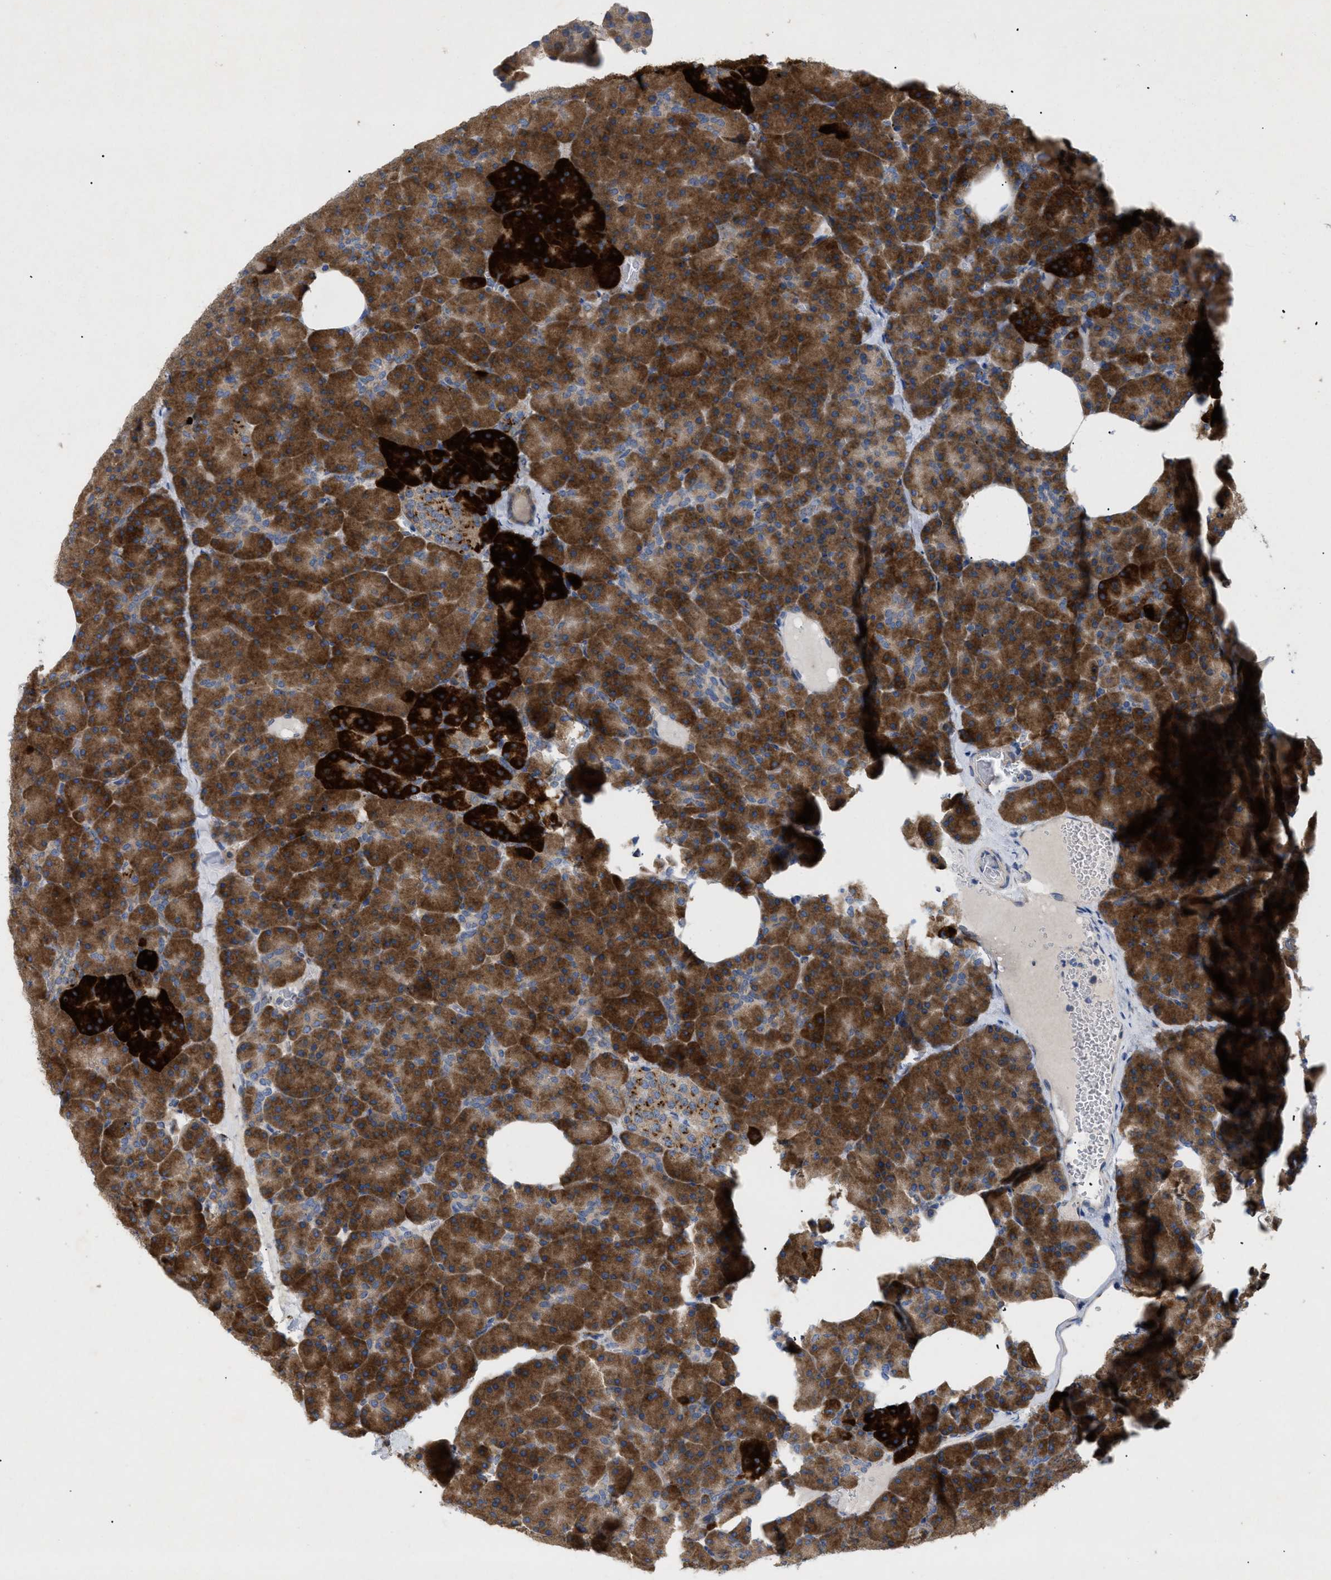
{"staining": {"intensity": "strong", "quantity": ">75%", "location": "cytoplasmic/membranous"}, "tissue": "pancreas", "cell_type": "Exocrine glandular cells", "image_type": "normal", "snomed": [{"axis": "morphology", "description": "Normal tissue, NOS"}, {"axis": "morphology", "description": "Carcinoid, malignant, NOS"}, {"axis": "topography", "description": "Pancreas"}], "caption": "An immunohistochemistry image of unremarkable tissue is shown. Protein staining in brown shows strong cytoplasmic/membranous positivity in pancreas within exocrine glandular cells. (DAB (3,3'-diaminobenzidine) = brown stain, brightfield microscopy at high magnification).", "gene": "SLC50A1", "patient": {"sex": "female", "age": 35}}